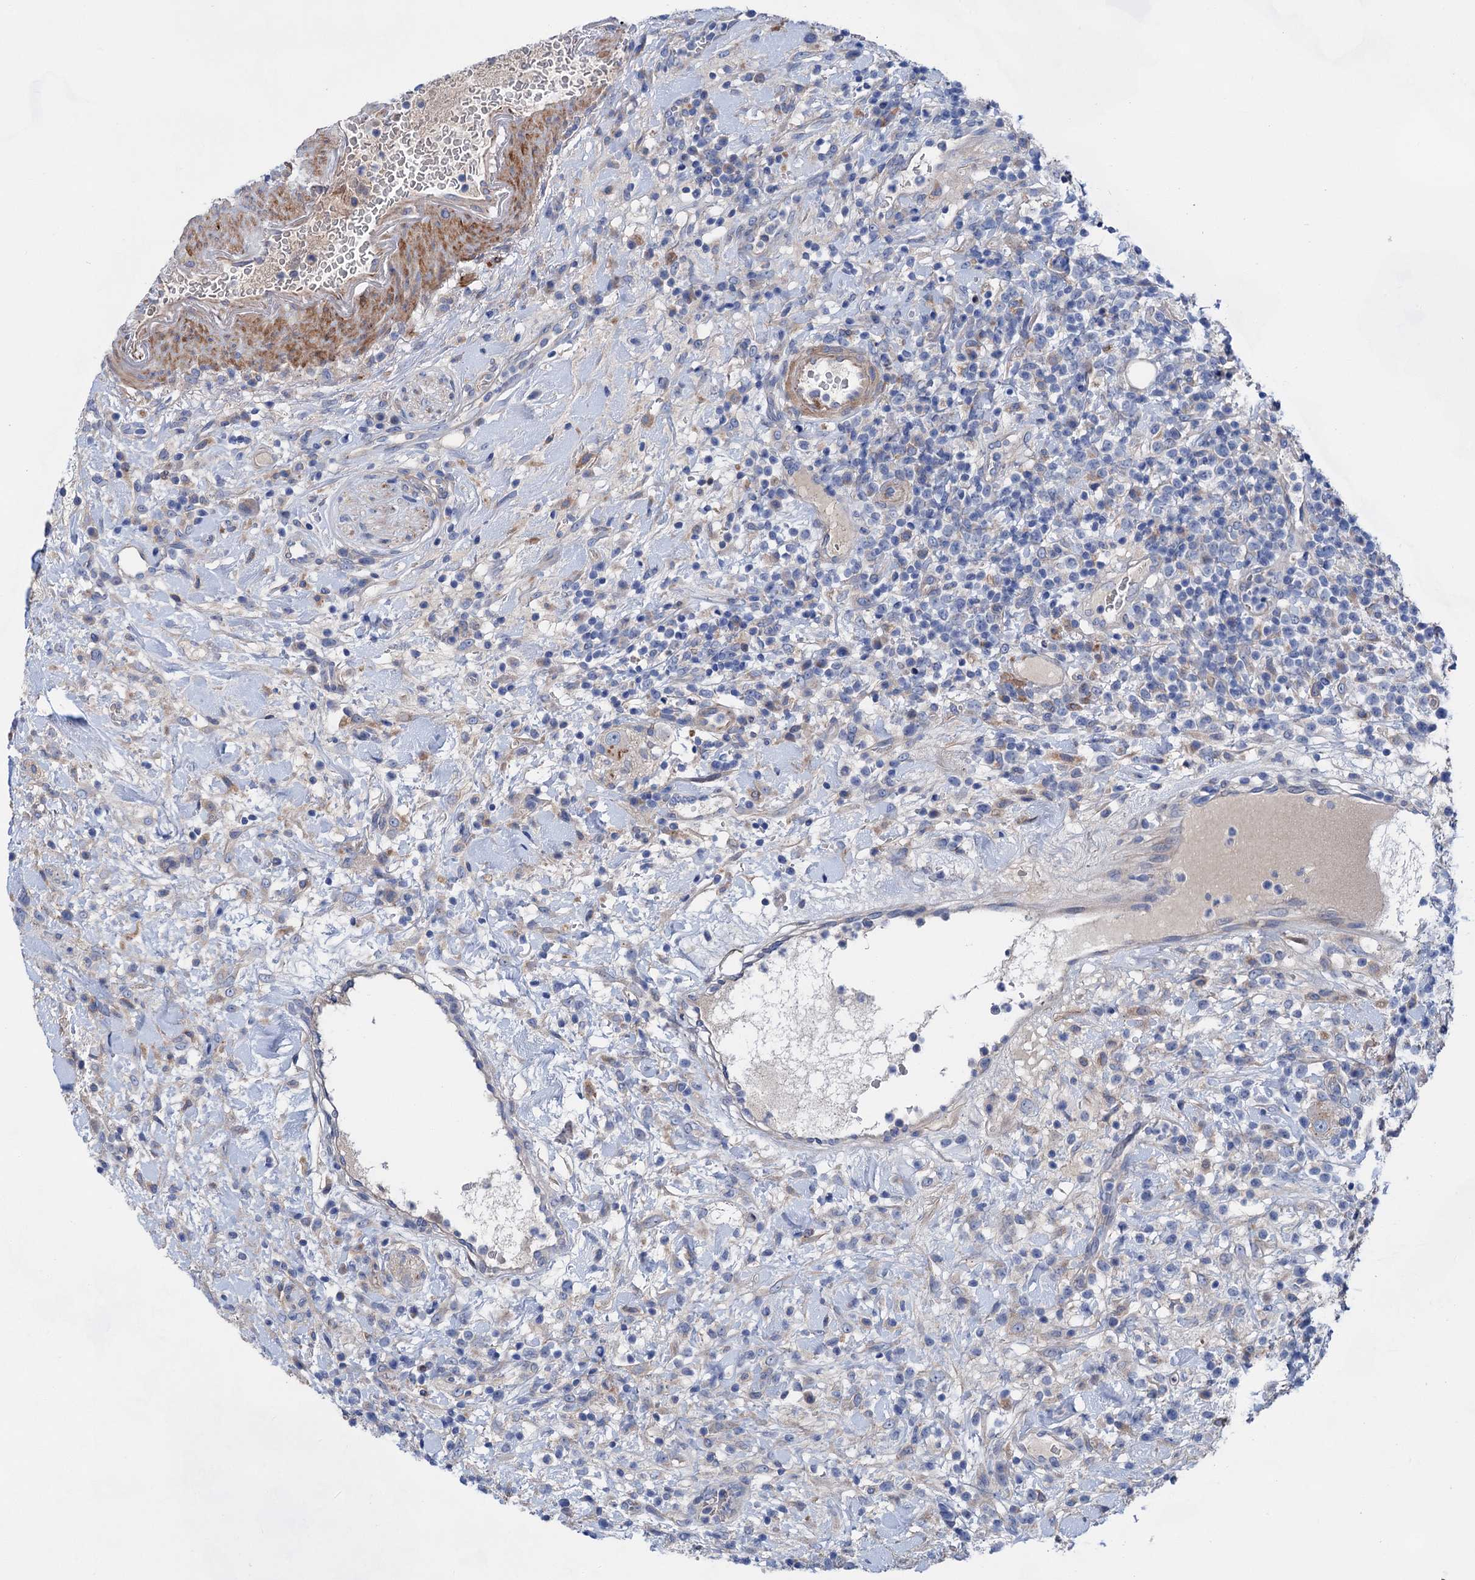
{"staining": {"intensity": "negative", "quantity": "none", "location": "none"}, "tissue": "lymphoma", "cell_type": "Tumor cells", "image_type": "cancer", "snomed": [{"axis": "morphology", "description": "Malignant lymphoma, non-Hodgkin's type, High grade"}, {"axis": "topography", "description": "Colon"}], "caption": "There is no significant positivity in tumor cells of high-grade malignant lymphoma, non-Hodgkin's type. The staining is performed using DAB (3,3'-diaminobenzidine) brown chromogen with nuclei counter-stained in using hematoxylin.", "gene": "GPR155", "patient": {"sex": "female", "age": 53}}